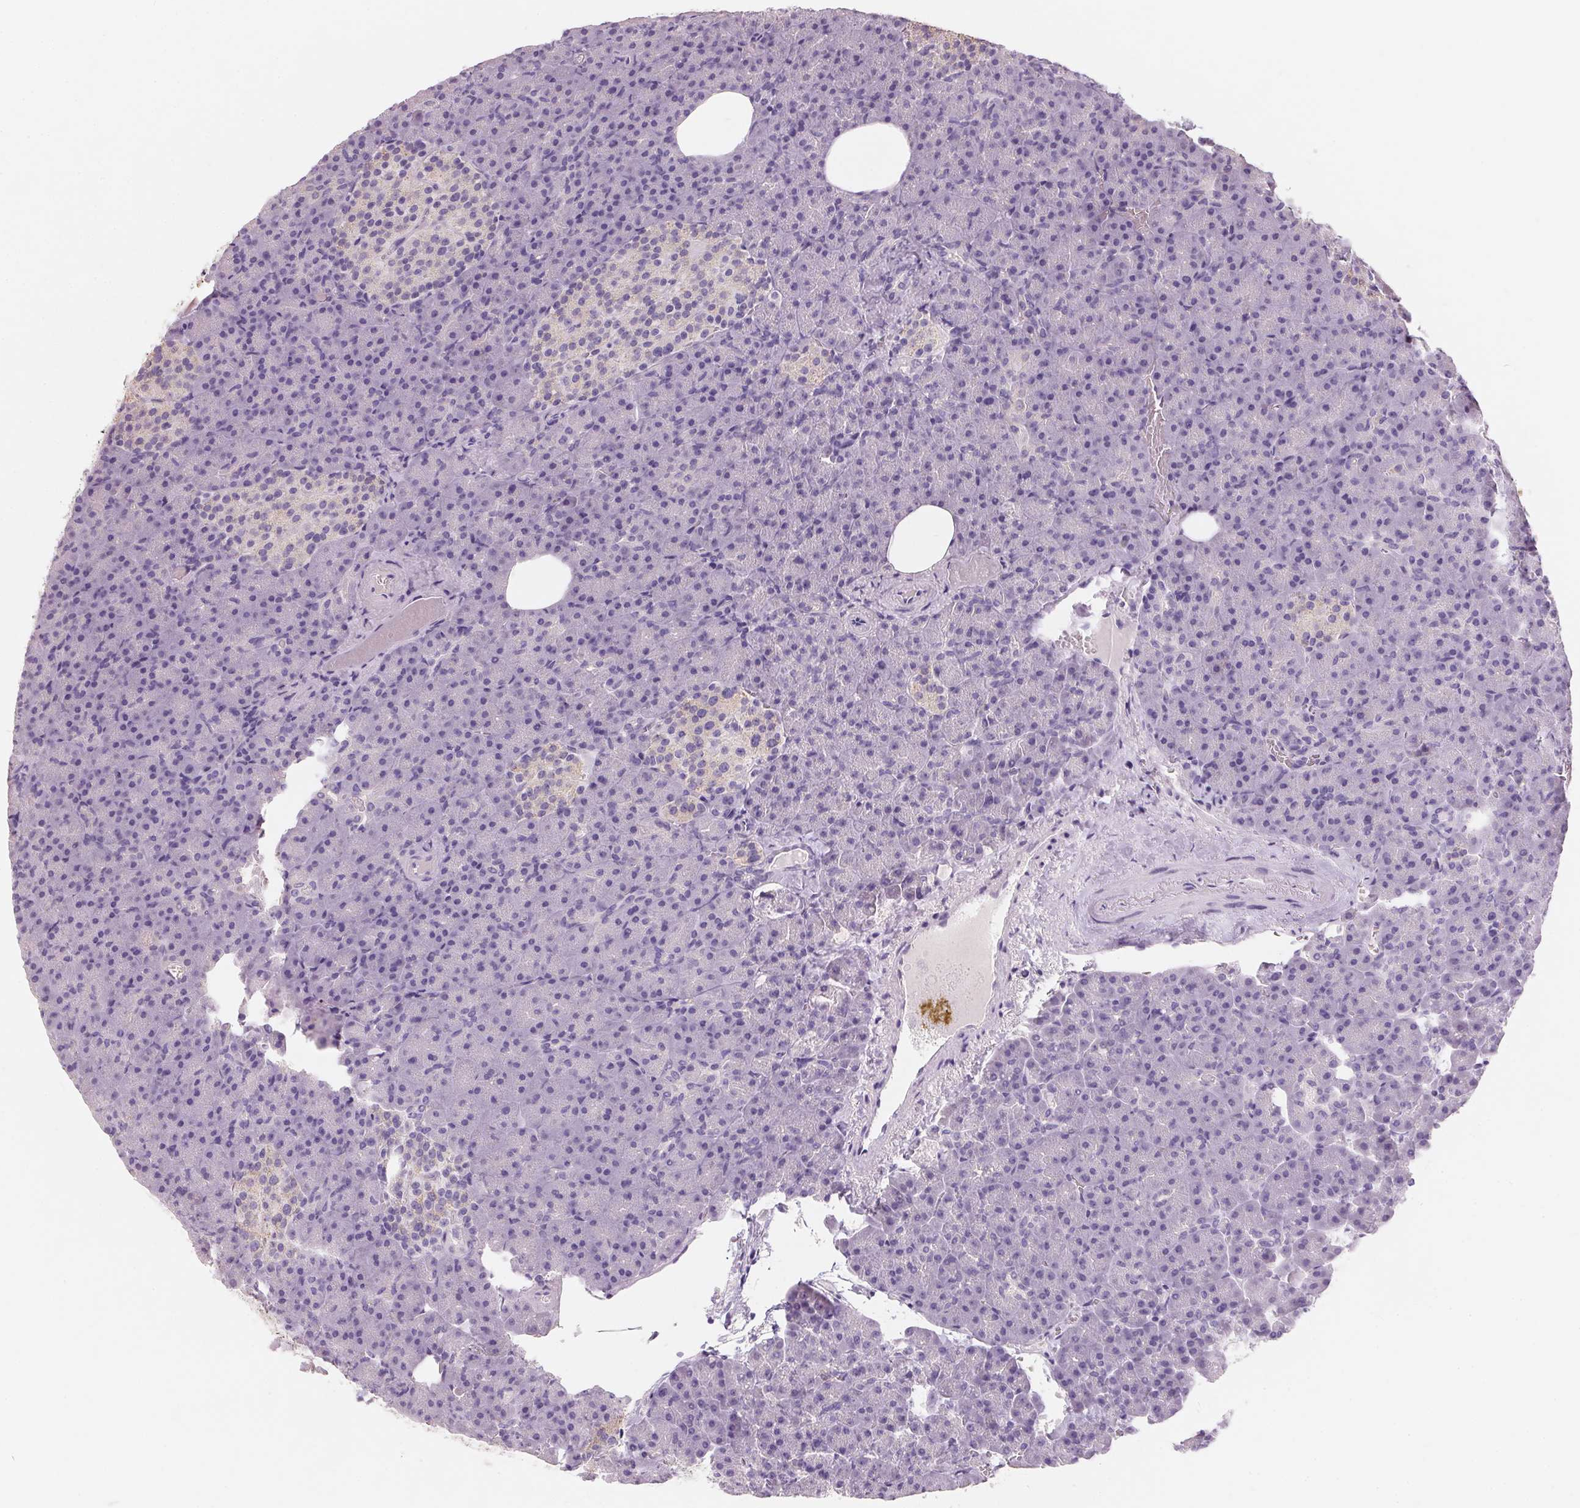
{"staining": {"intensity": "negative", "quantity": "none", "location": "none"}, "tissue": "pancreas", "cell_type": "Exocrine glandular cells", "image_type": "normal", "snomed": [{"axis": "morphology", "description": "Normal tissue, NOS"}, {"axis": "topography", "description": "Pancreas"}], "caption": "Immunohistochemistry photomicrograph of normal pancreas: pancreas stained with DAB (3,3'-diaminobenzidine) reveals no significant protein expression in exocrine glandular cells.", "gene": "HSD17B1", "patient": {"sex": "female", "age": 74}}